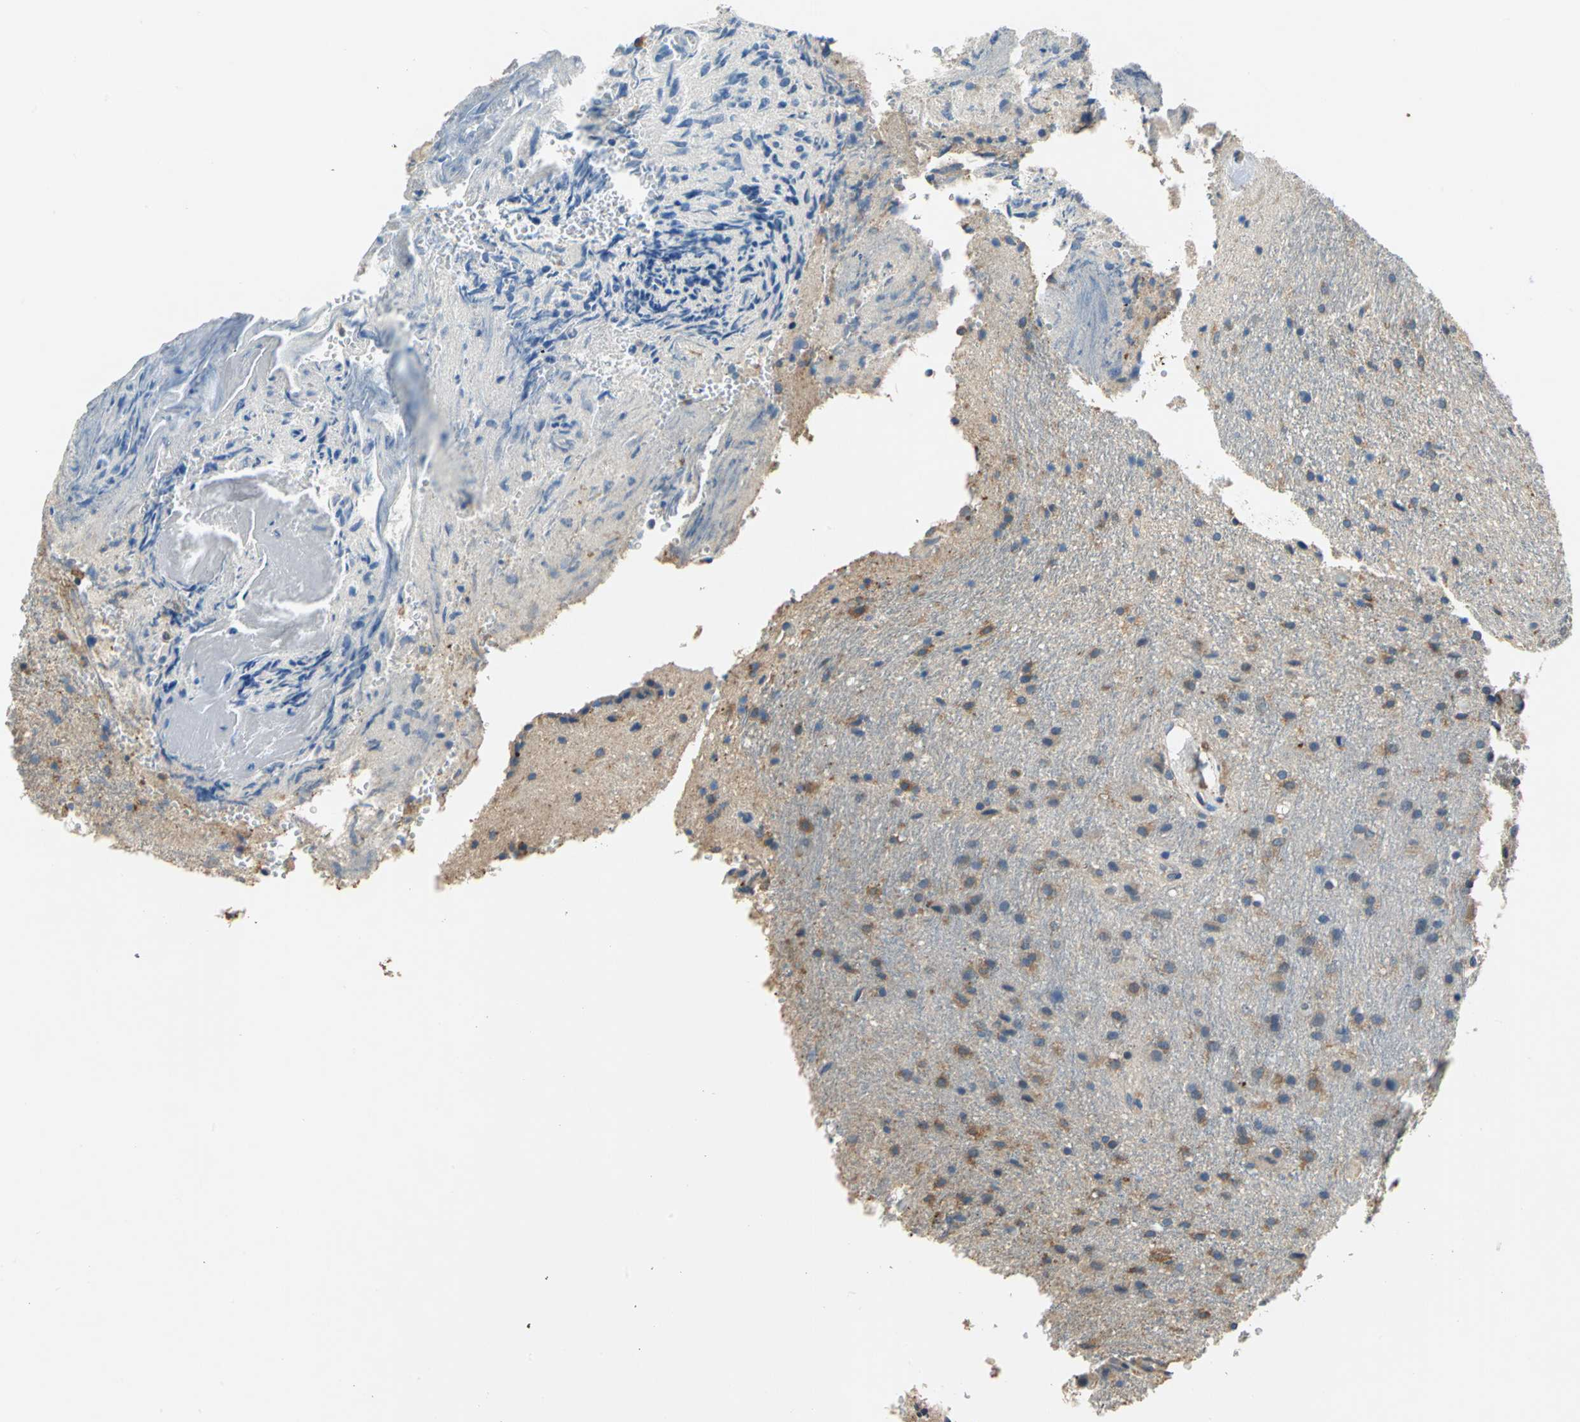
{"staining": {"intensity": "moderate", "quantity": "25%-75%", "location": "cytoplasmic/membranous"}, "tissue": "glioma", "cell_type": "Tumor cells", "image_type": "cancer", "snomed": [{"axis": "morphology", "description": "Normal tissue, NOS"}, {"axis": "morphology", "description": "Glioma, malignant, High grade"}, {"axis": "topography", "description": "Cerebral cortex"}], "caption": "Protein analysis of malignant glioma (high-grade) tissue reveals moderate cytoplasmic/membranous staining in approximately 25%-75% of tumor cells. (DAB IHC, brown staining for protein, blue staining for nuclei).", "gene": "DDX3Y", "patient": {"sex": "male", "age": 56}}